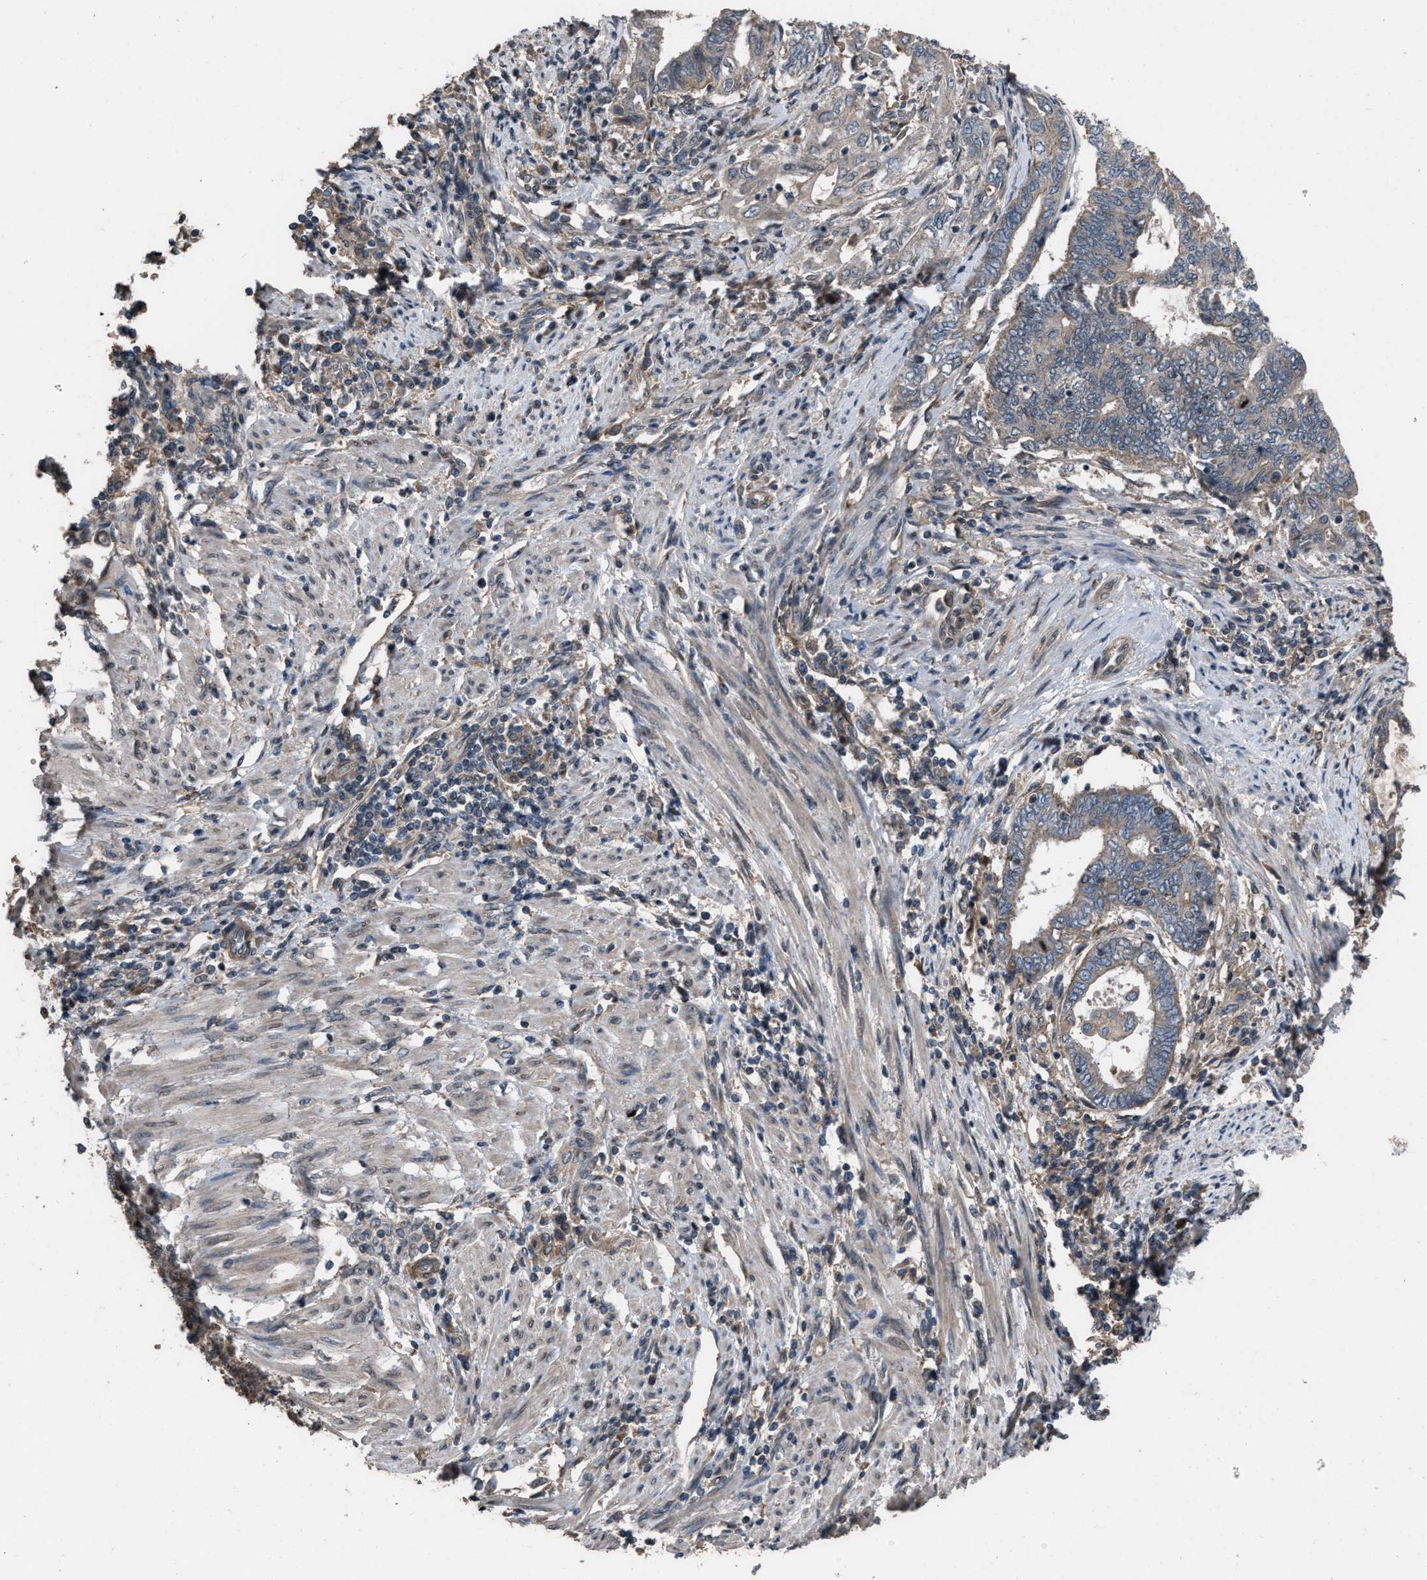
{"staining": {"intensity": "weak", "quantity": "<25%", "location": "cytoplasmic/membranous"}, "tissue": "endometrial cancer", "cell_type": "Tumor cells", "image_type": "cancer", "snomed": [{"axis": "morphology", "description": "Adenocarcinoma, NOS"}, {"axis": "topography", "description": "Uterus"}, {"axis": "topography", "description": "Endometrium"}], "caption": "Tumor cells are negative for protein expression in human endometrial cancer (adenocarcinoma). (DAB (3,3'-diaminobenzidine) immunohistochemistry (IHC) with hematoxylin counter stain).", "gene": "UTRN", "patient": {"sex": "female", "age": 70}}